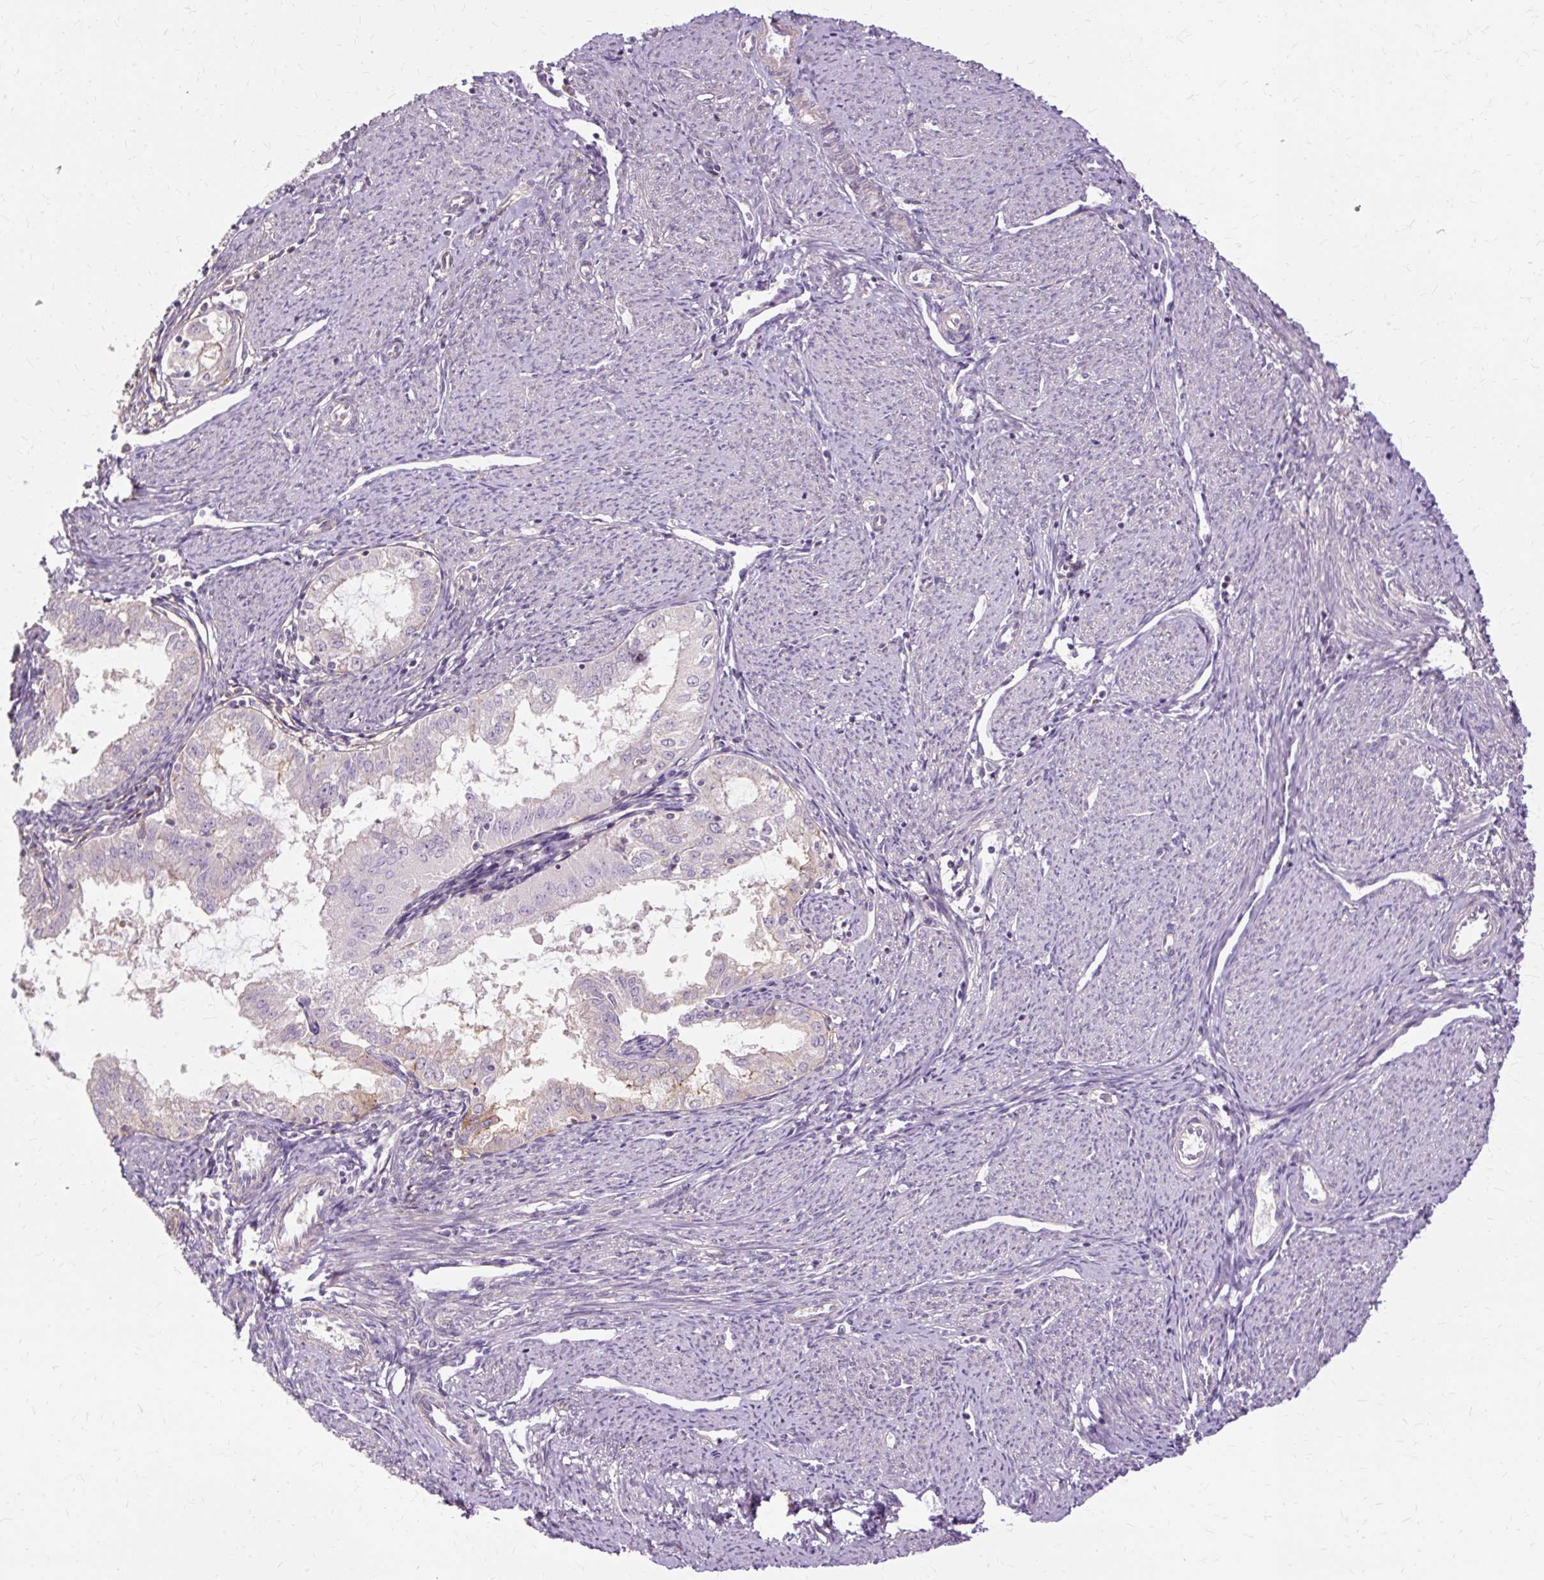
{"staining": {"intensity": "negative", "quantity": "none", "location": "none"}, "tissue": "endometrial cancer", "cell_type": "Tumor cells", "image_type": "cancer", "snomed": [{"axis": "morphology", "description": "Adenocarcinoma, NOS"}, {"axis": "topography", "description": "Endometrium"}], "caption": "This is a micrograph of IHC staining of endometrial cancer (adenocarcinoma), which shows no expression in tumor cells.", "gene": "TSPAN8", "patient": {"sex": "female", "age": 70}}